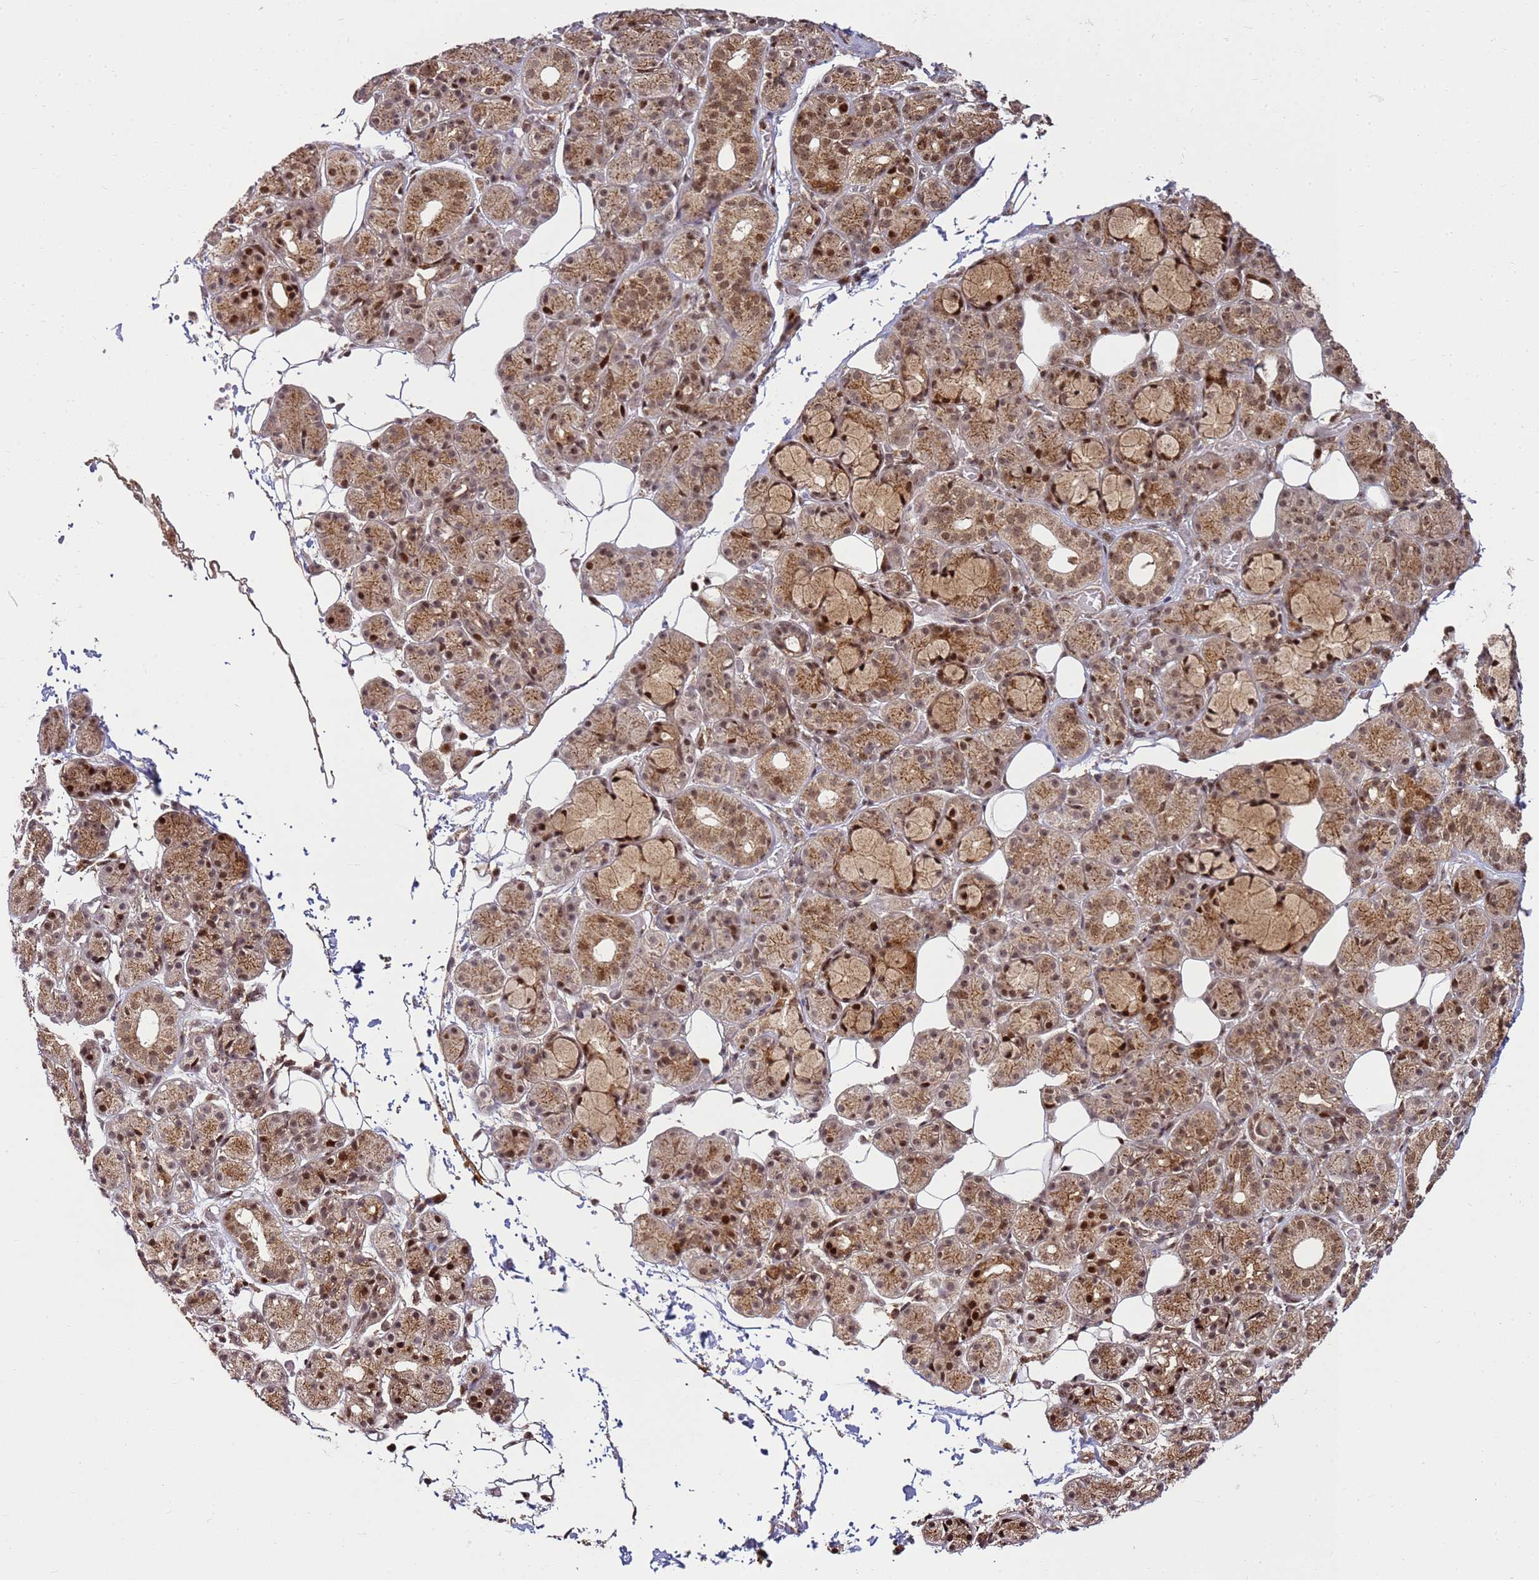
{"staining": {"intensity": "moderate", "quantity": ">75%", "location": "cytoplasmic/membranous,nuclear"}, "tissue": "salivary gland", "cell_type": "Glandular cells", "image_type": "normal", "snomed": [{"axis": "morphology", "description": "Normal tissue, NOS"}, {"axis": "topography", "description": "Salivary gland"}], "caption": "Immunohistochemical staining of unremarkable salivary gland demonstrates medium levels of moderate cytoplasmic/membranous,nuclear positivity in about >75% of glandular cells.", "gene": "PEX14", "patient": {"sex": "male", "age": 63}}